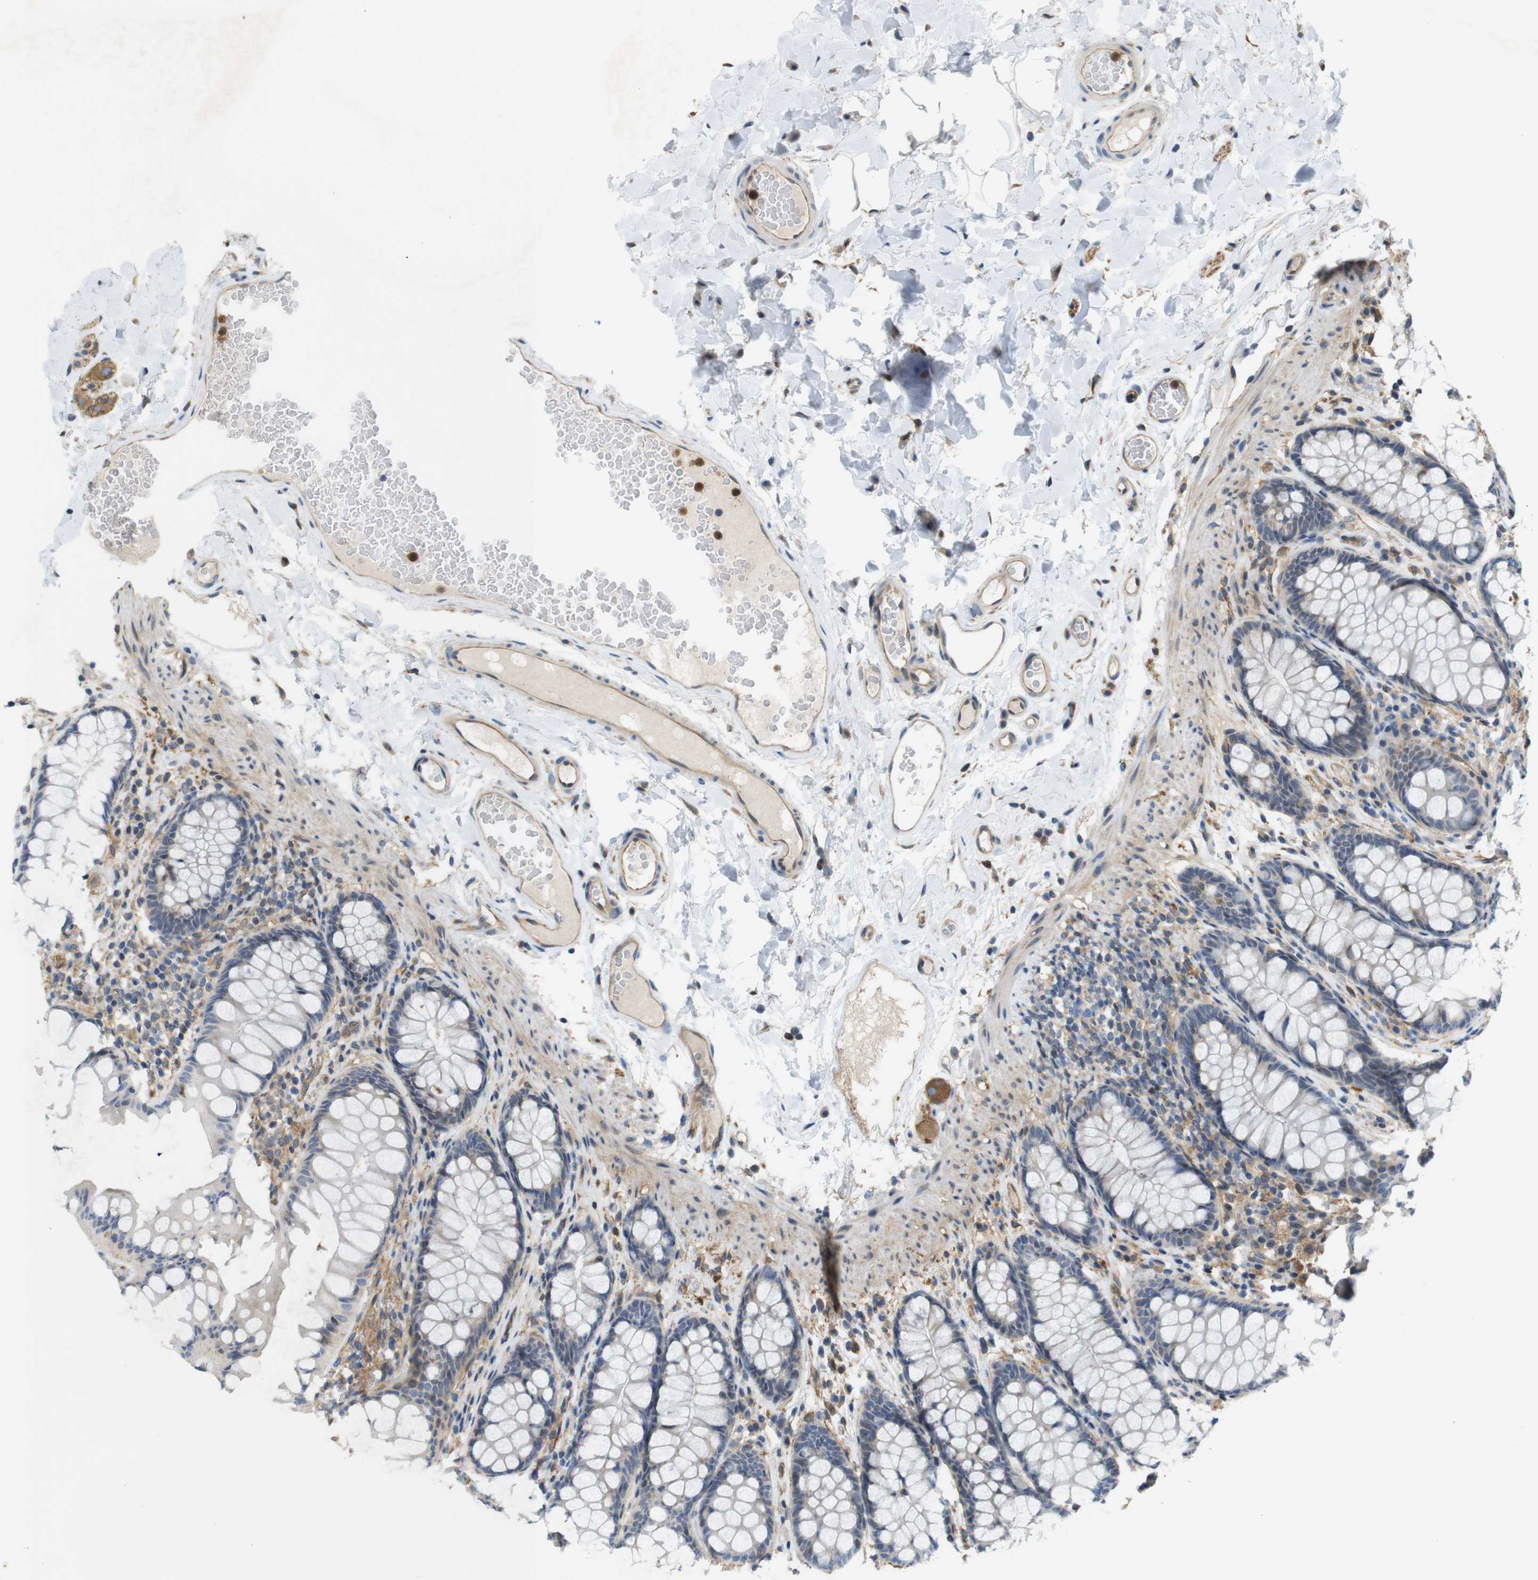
{"staining": {"intensity": "weak", "quantity": ">75%", "location": "cytoplasmic/membranous"}, "tissue": "colon", "cell_type": "Endothelial cells", "image_type": "normal", "snomed": [{"axis": "morphology", "description": "Normal tissue, NOS"}, {"axis": "topography", "description": "Colon"}], "caption": "High-magnification brightfield microscopy of unremarkable colon stained with DAB (brown) and counterstained with hematoxylin (blue). endothelial cells exhibit weak cytoplasmic/membranous positivity is appreciated in about>75% of cells.", "gene": "PCDH10", "patient": {"sex": "female", "age": 55}}